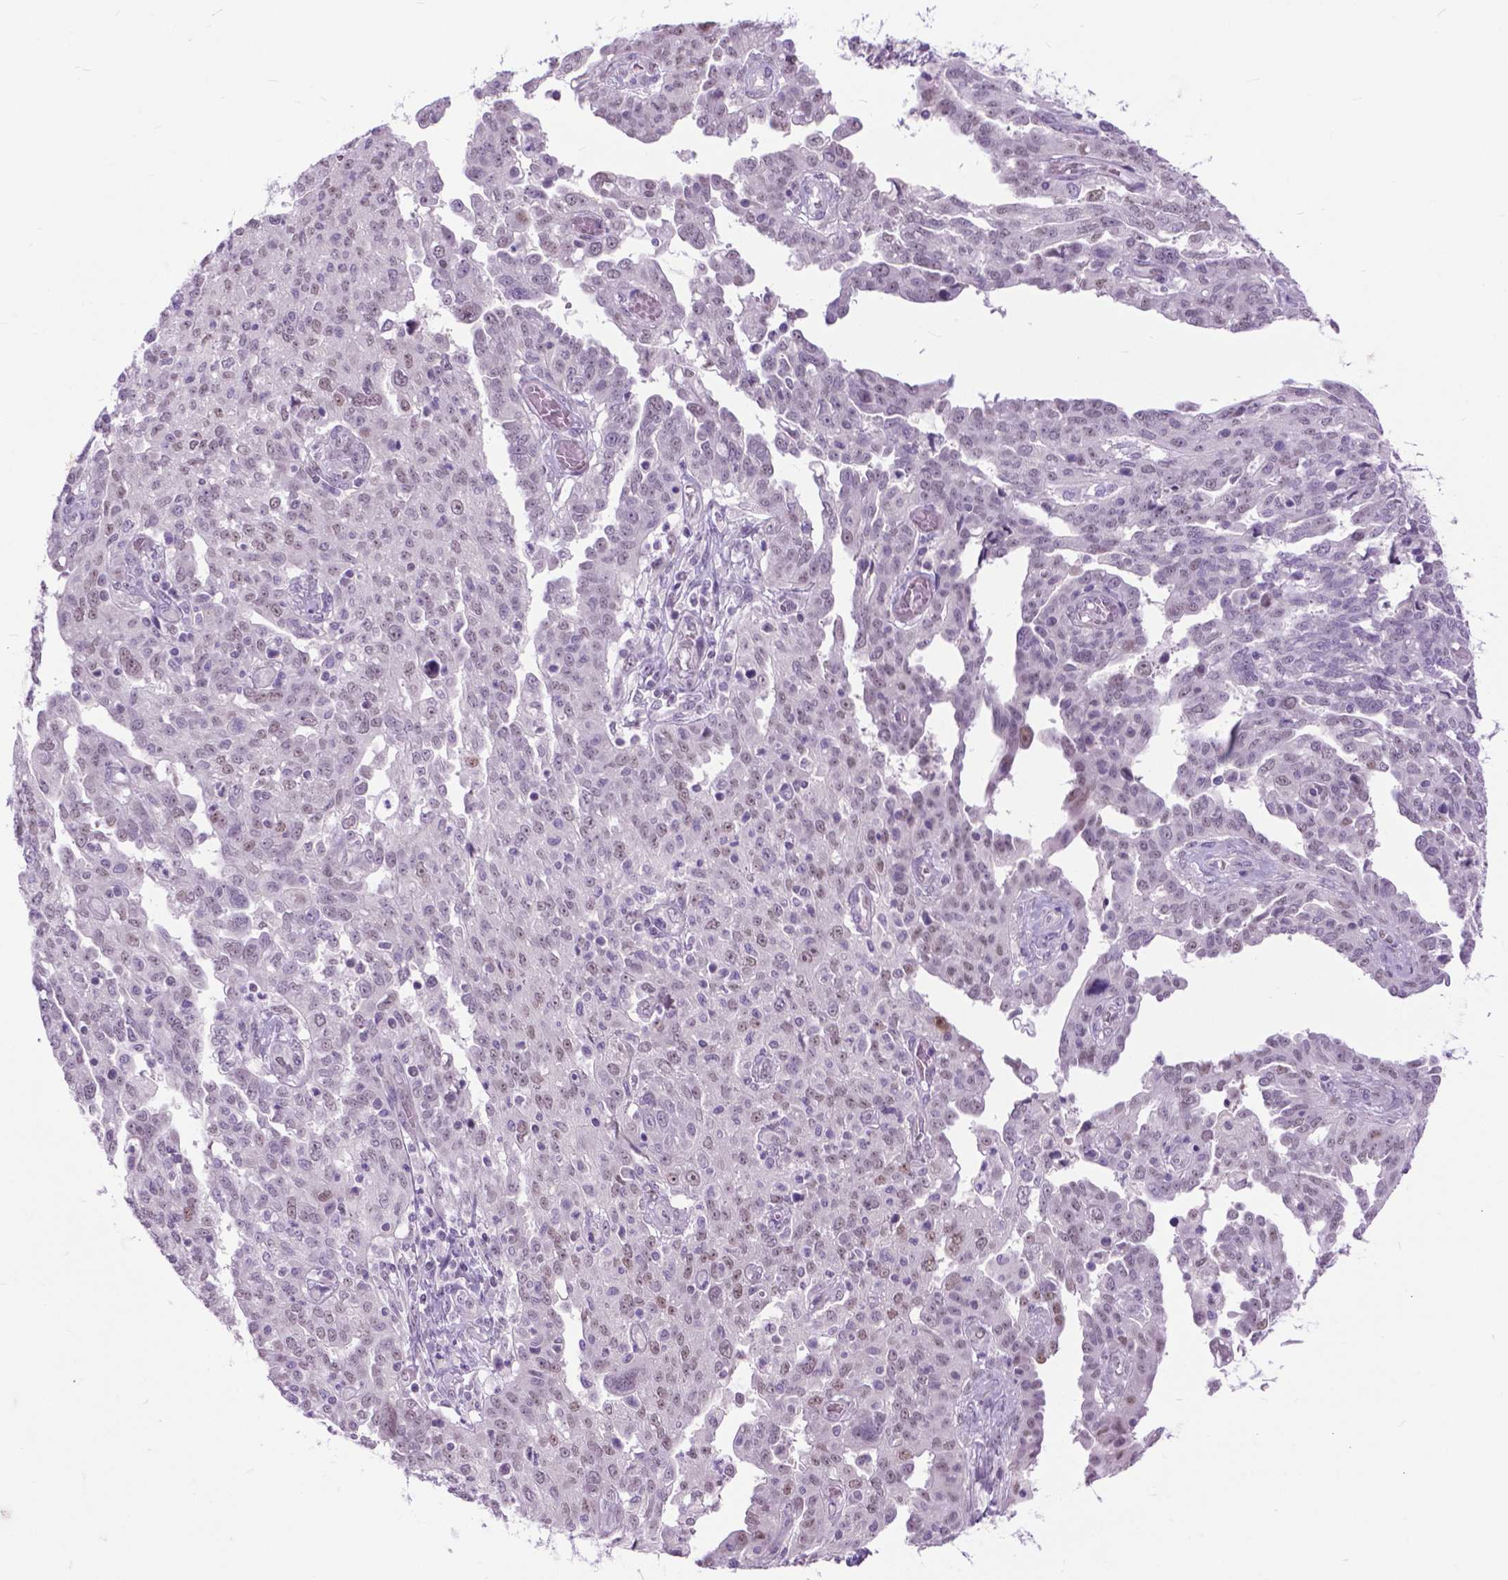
{"staining": {"intensity": "weak", "quantity": "25%-75%", "location": "nuclear"}, "tissue": "ovarian cancer", "cell_type": "Tumor cells", "image_type": "cancer", "snomed": [{"axis": "morphology", "description": "Cystadenocarcinoma, serous, NOS"}, {"axis": "topography", "description": "Ovary"}], "caption": "A brown stain labels weak nuclear positivity of a protein in serous cystadenocarcinoma (ovarian) tumor cells. (IHC, brightfield microscopy, high magnification).", "gene": "APCDD1L", "patient": {"sex": "female", "age": 67}}